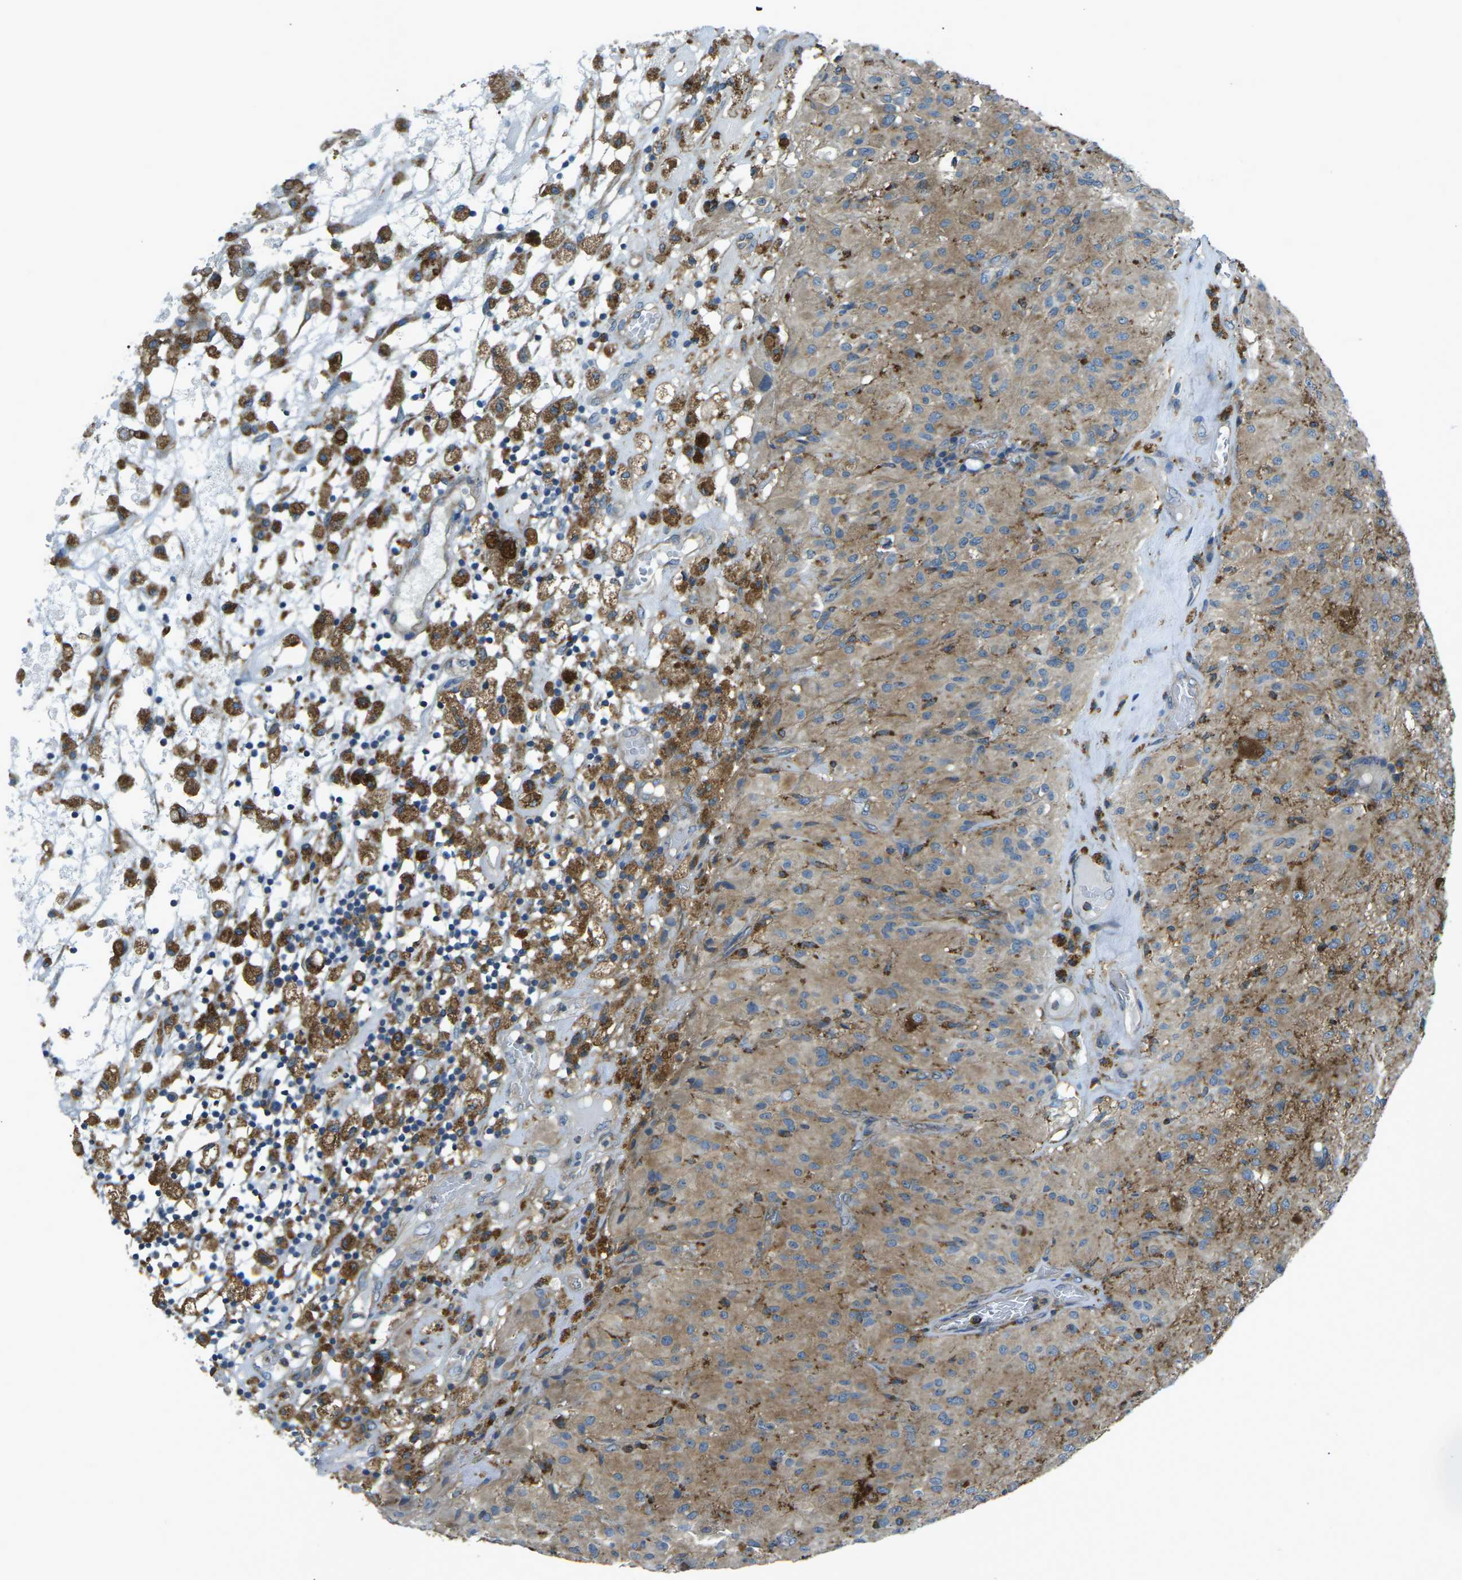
{"staining": {"intensity": "strong", "quantity": "25%-75%", "location": "cytoplasmic/membranous"}, "tissue": "glioma", "cell_type": "Tumor cells", "image_type": "cancer", "snomed": [{"axis": "morphology", "description": "Glioma, malignant, High grade"}, {"axis": "topography", "description": "Brain"}], "caption": "Strong cytoplasmic/membranous positivity is identified in approximately 25%-75% of tumor cells in high-grade glioma (malignant).", "gene": "CDK17", "patient": {"sex": "female", "age": 59}}